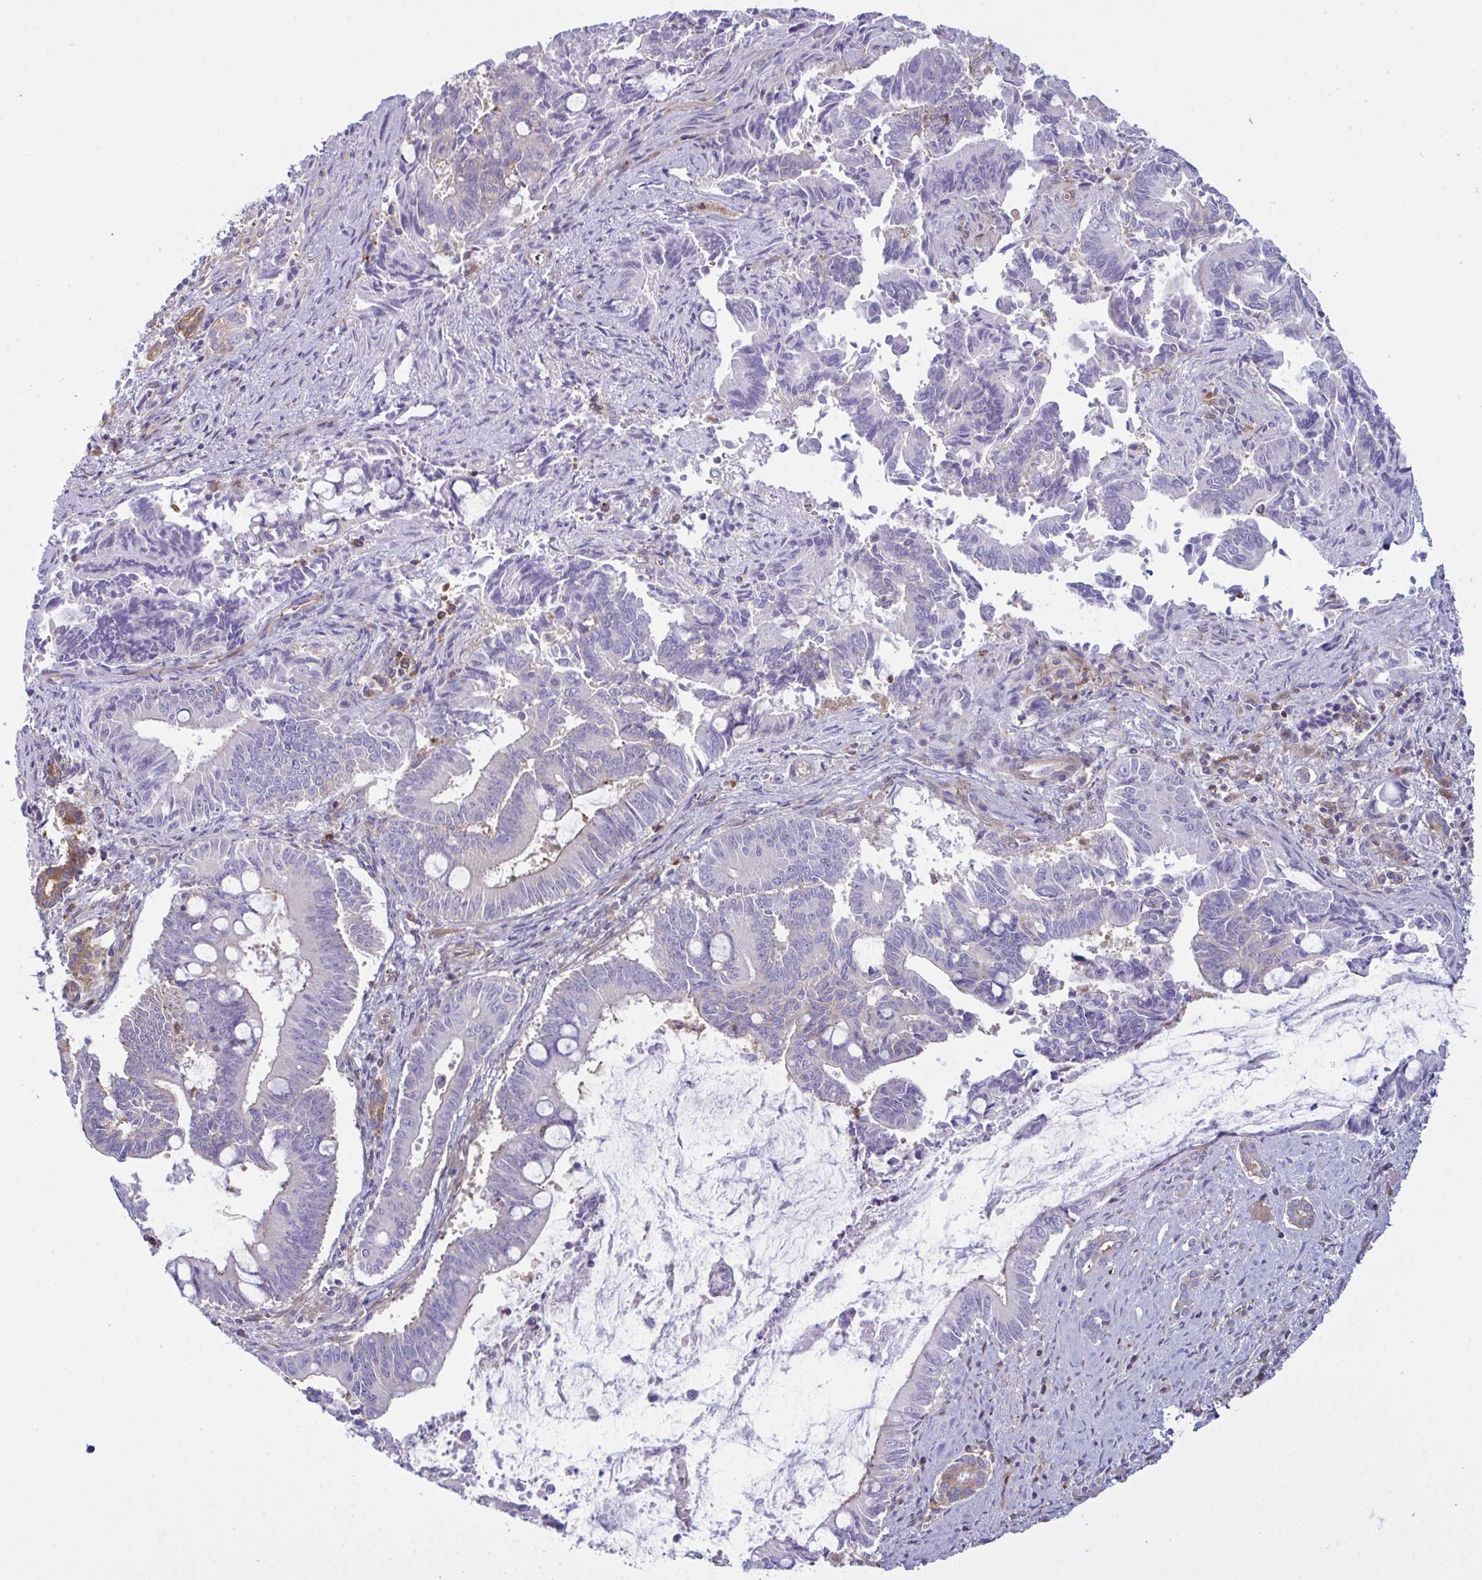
{"staining": {"intensity": "negative", "quantity": "none", "location": "none"}, "tissue": "pancreatic cancer", "cell_type": "Tumor cells", "image_type": "cancer", "snomed": [{"axis": "morphology", "description": "Adenocarcinoma, NOS"}, {"axis": "topography", "description": "Pancreas"}], "caption": "Adenocarcinoma (pancreatic) was stained to show a protein in brown. There is no significant positivity in tumor cells.", "gene": "TSC22D3", "patient": {"sex": "male", "age": 68}}